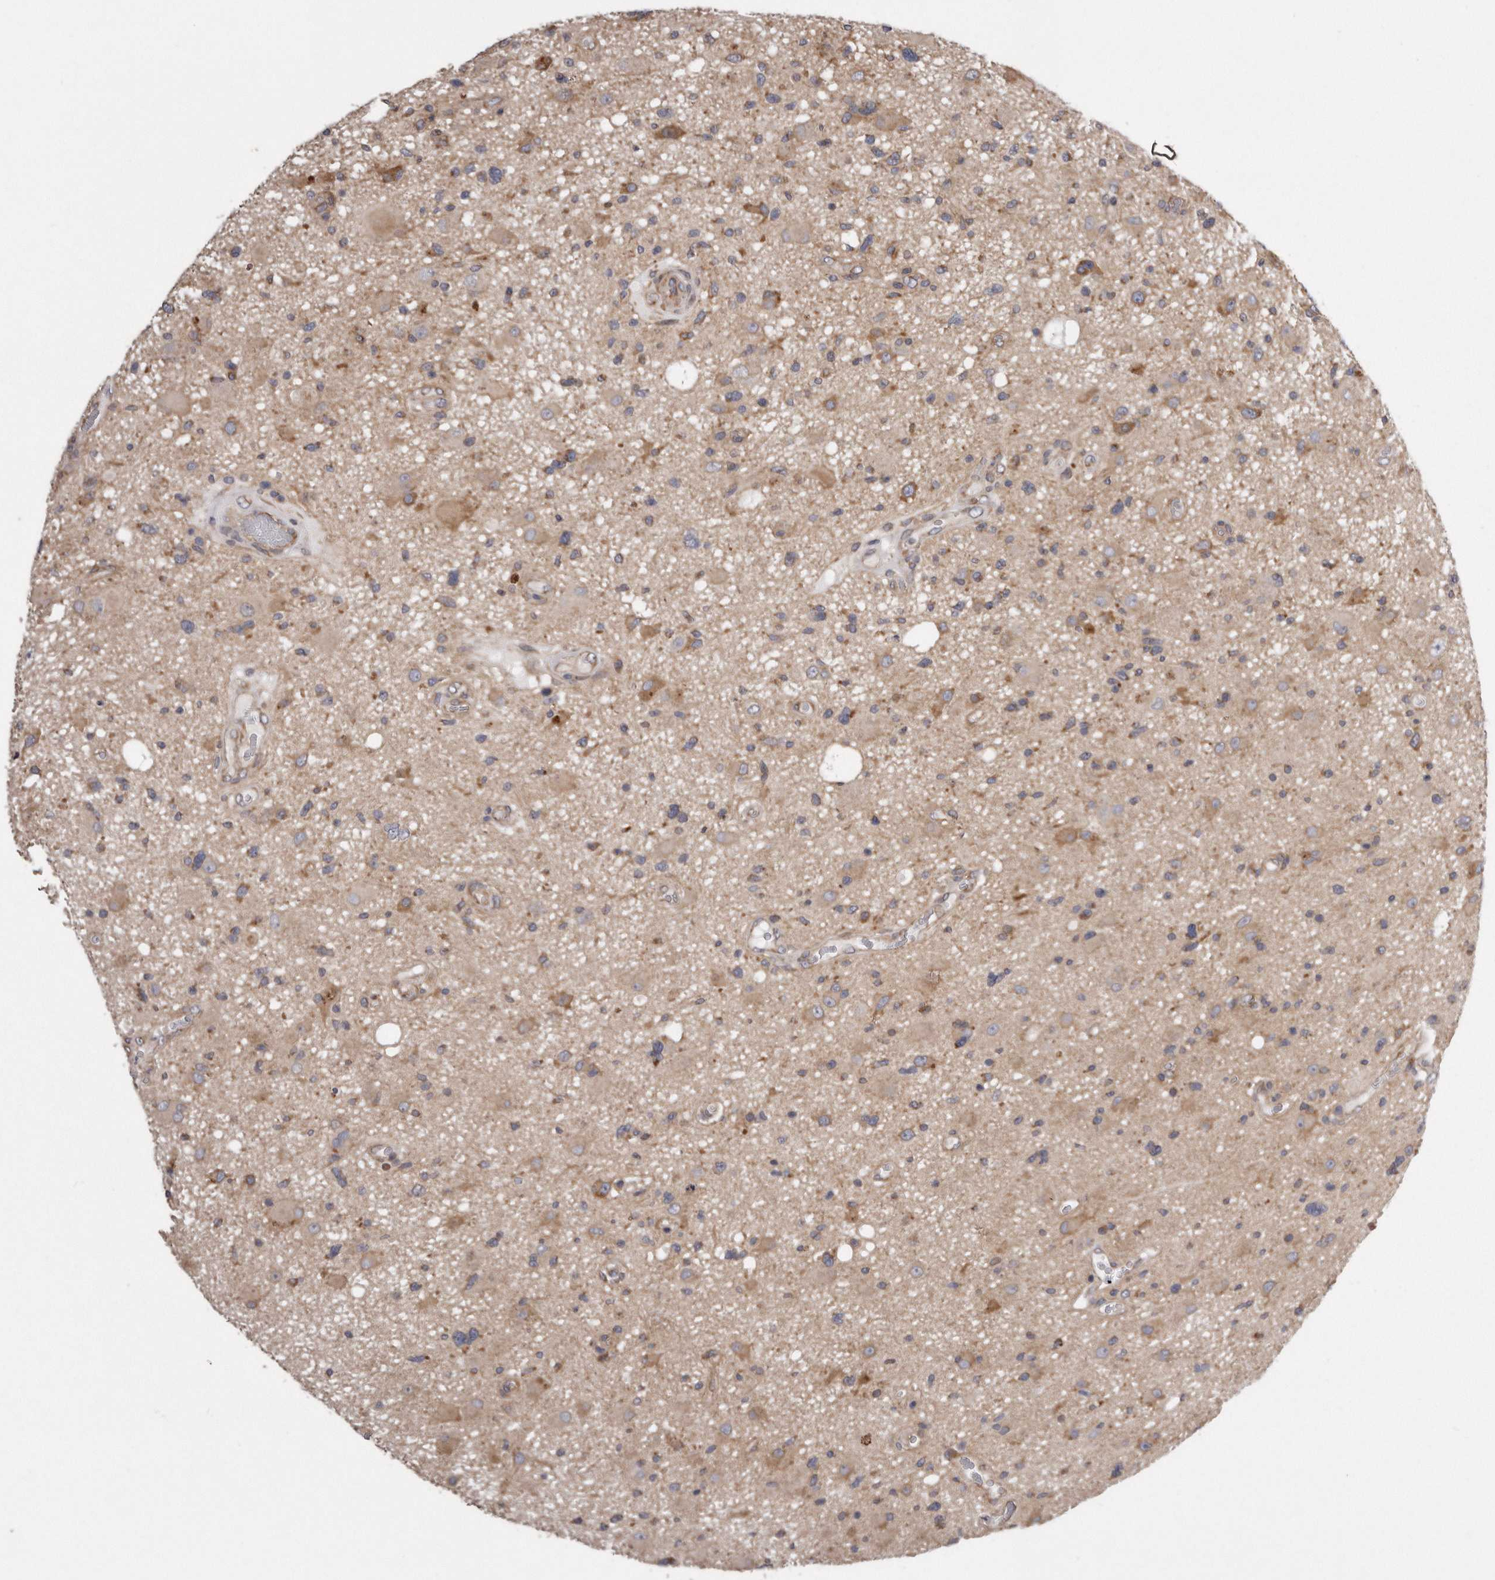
{"staining": {"intensity": "weak", "quantity": ">75%", "location": "cytoplasmic/membranous"}, "tissue": "glioma", "cell_type": "Tumor cells", "image_type": "cancer", "snomed": [{"axis": "morphology", "description": "Glioma, malignant, High grade"}, {"axis": "topography", "description": "Brain"}], "caption": "Human glioma stained with a protein marker shows weak staining in tumor cells.", "gene": "ARMCX1", "patient": {"sex": "male", "age": 33}}